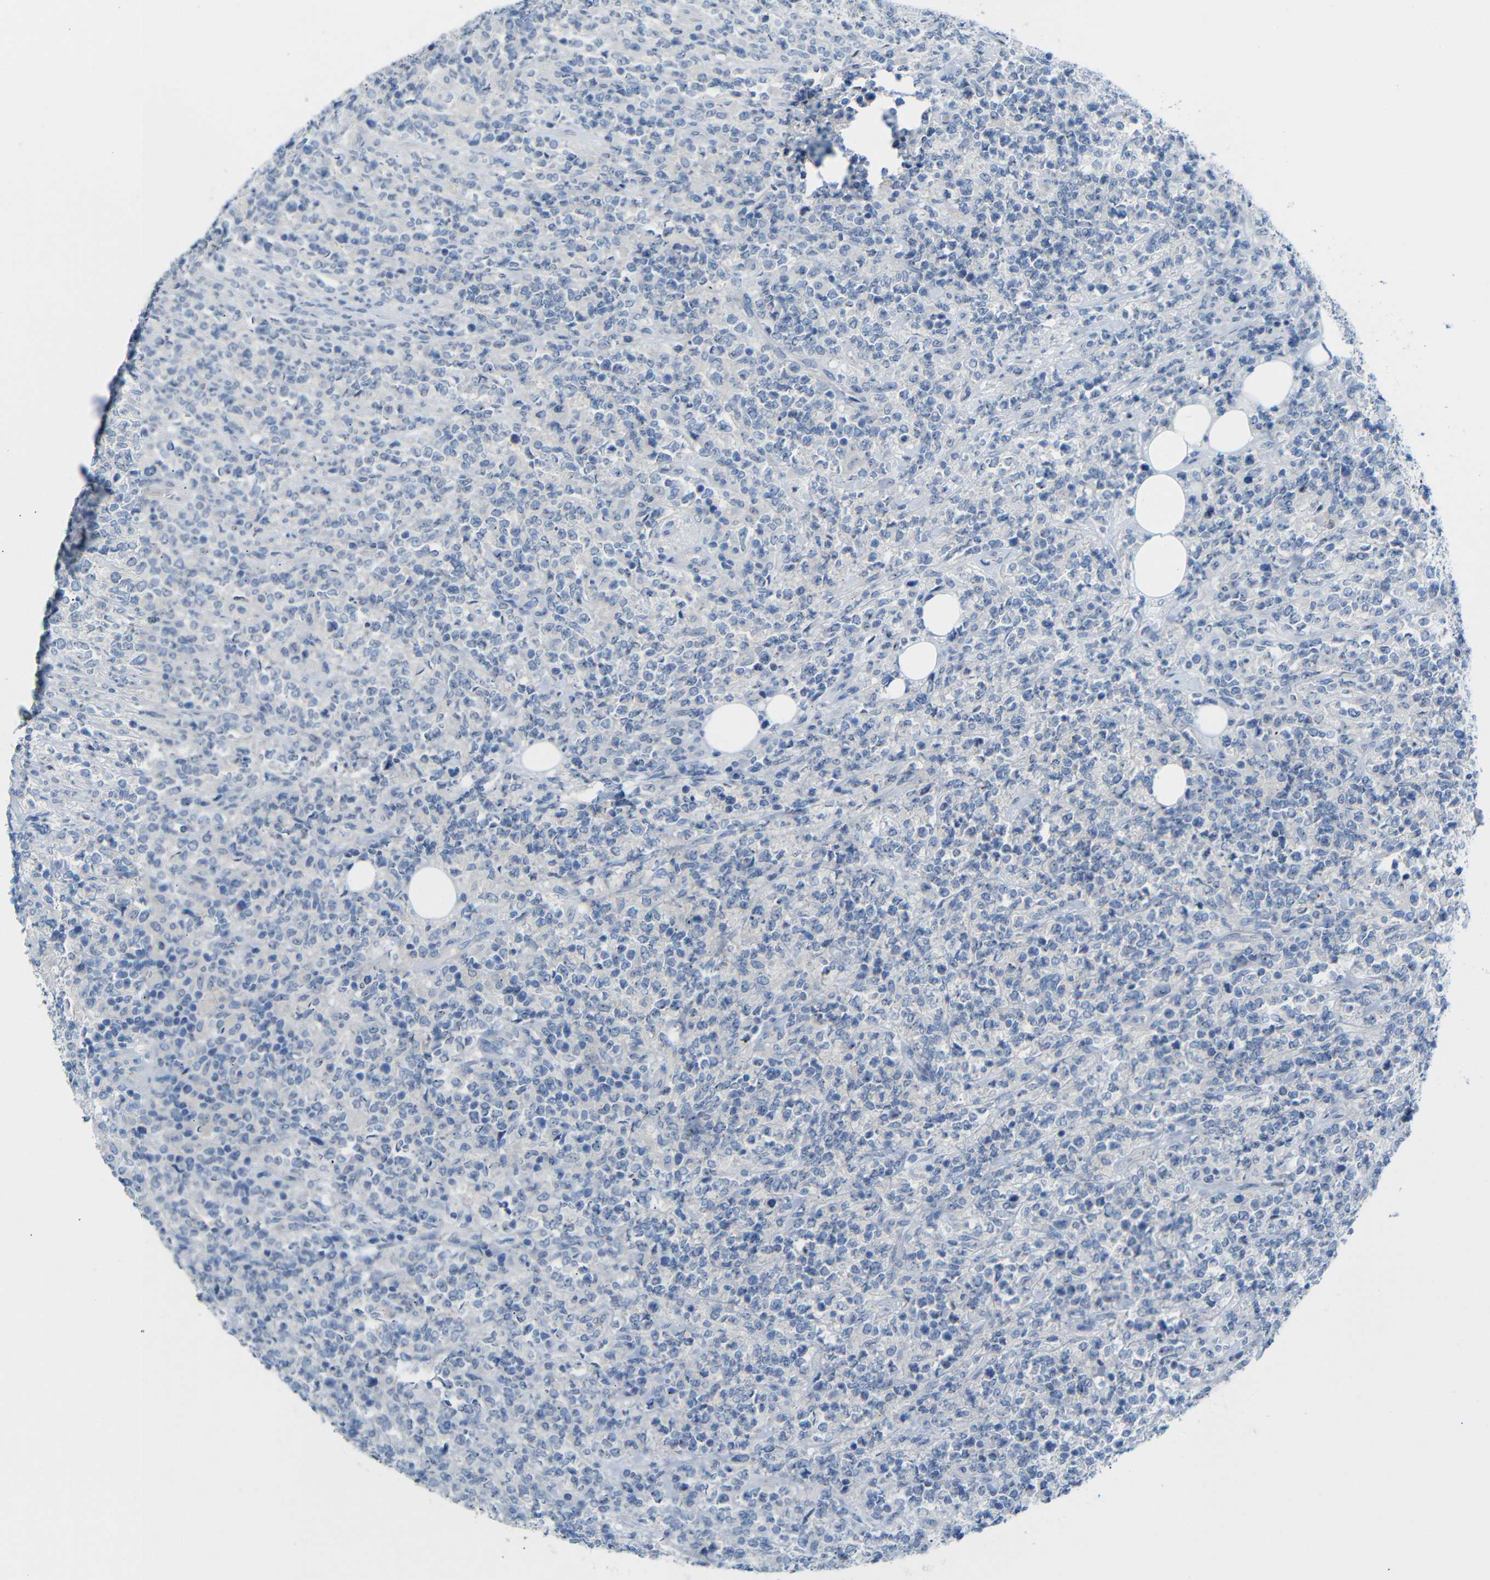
{"staining": {"intensity": "negative", "quantity": "none", "location": "none"}, "tissue": "lymphoma", "cell_type": "Tumor cells", "image_type": "cancer", "snomed": [{"axis": "morphology", "description": "Malignant lymphoma, non-Hodgkin's type, High grade"}, {"axis": "topography", "description": "Soft tissue"}], "caption": "Photomicrograph shows no significant protein expression in tumor cells of lymphoma. (DAB IHC visualized using brightfield microscopy, high magnification).", "gene": "C1orf210", "patient": {"sex": "male", "age": 18}}